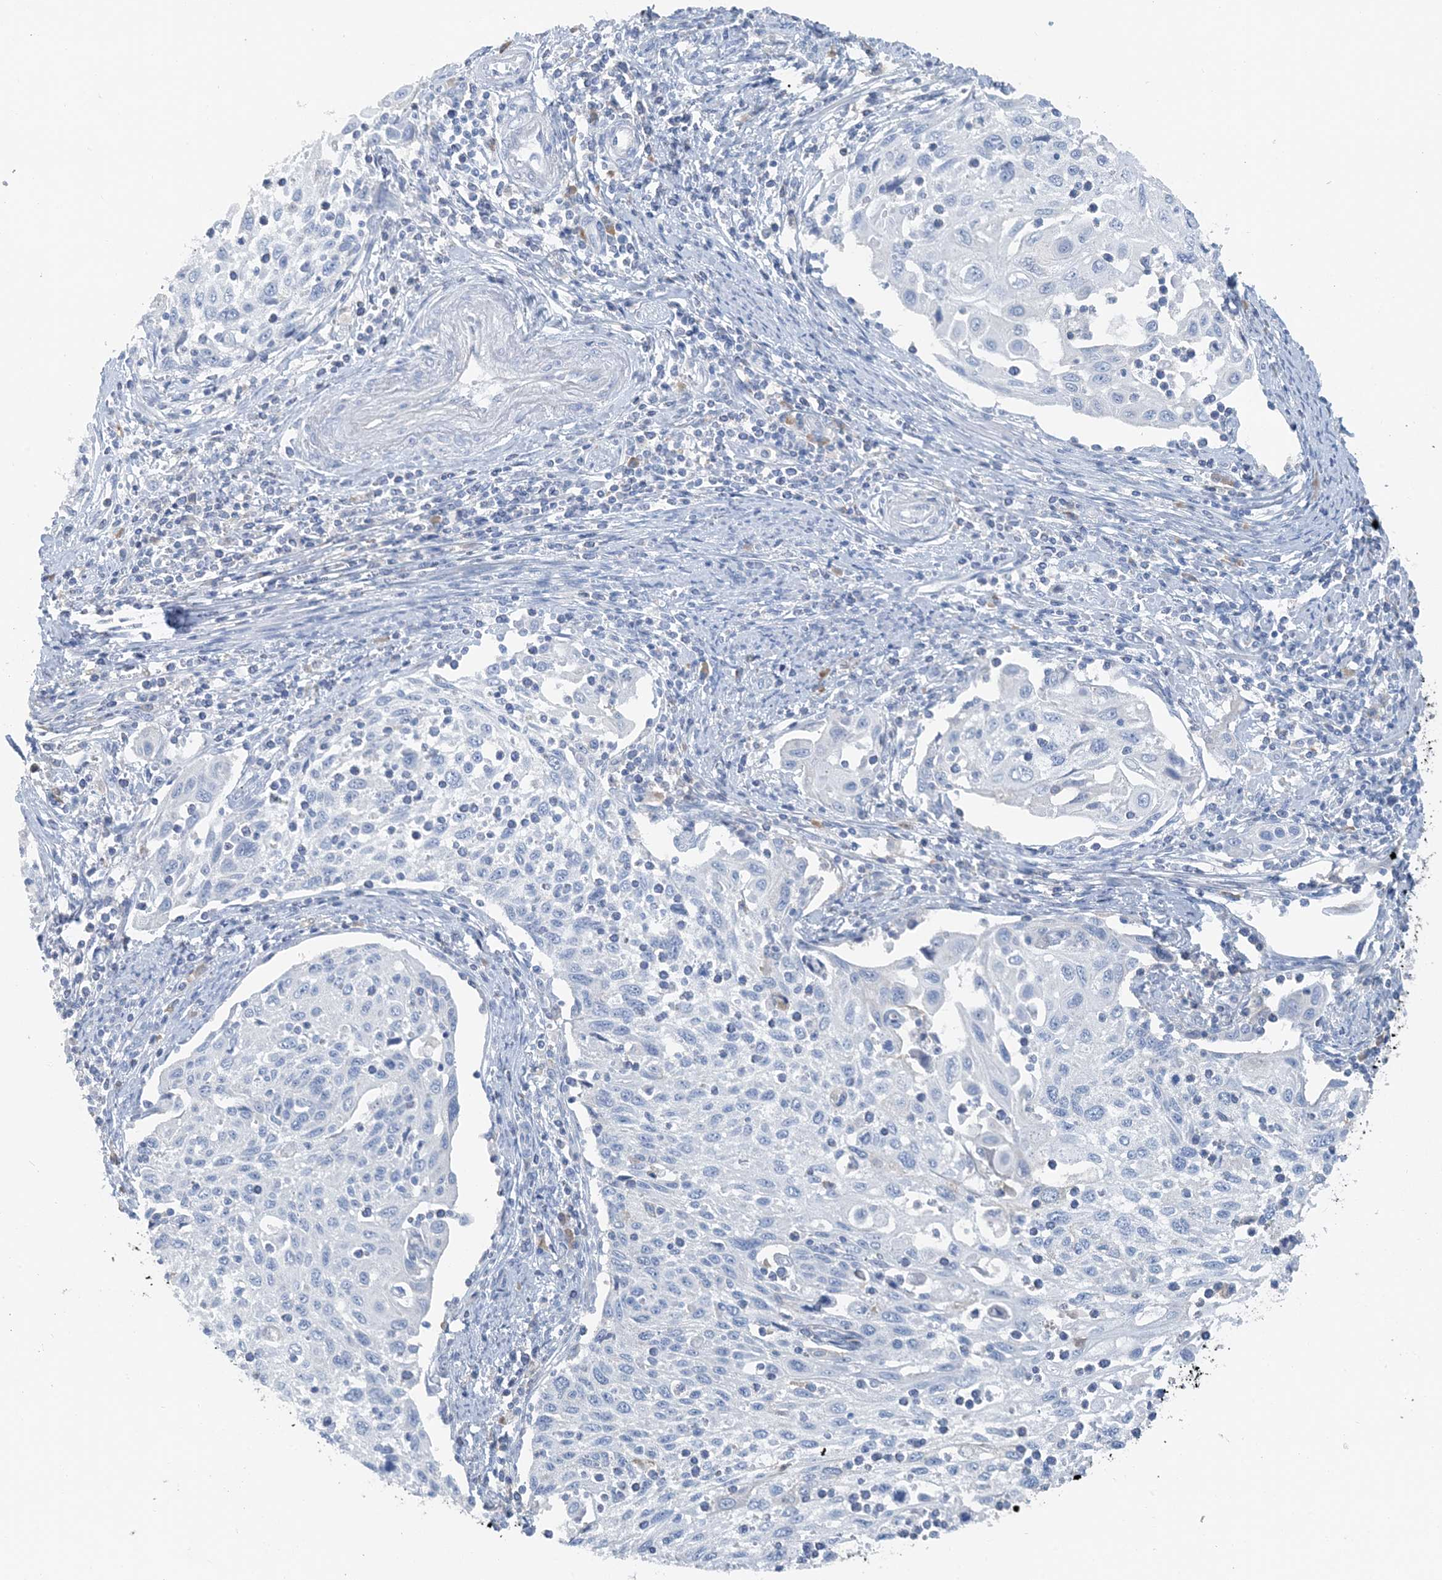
{"staining": {"intensity": "negative", "quantity": "none", "location": "none"}, "tissue": "cervical cancer", "cell_type": "Tumor cells", "image_type": "cancer", "snomed": [{"axis": "morphology", "description": "Squamous cell carcinoma, NOS"}, {"axis": "topography", "description": "Cervix"}], "caption": "Immunohistochemistry (IHC) histopathology image of neoplastic tissue: squamous cell carcinoma (cervical) stained with DAB (3,3'-diaminobenzidine) displays no significant protein positivity in tumor cells.", "gene": "CTRL", "patient": {"sex": "female", "age": 70}}